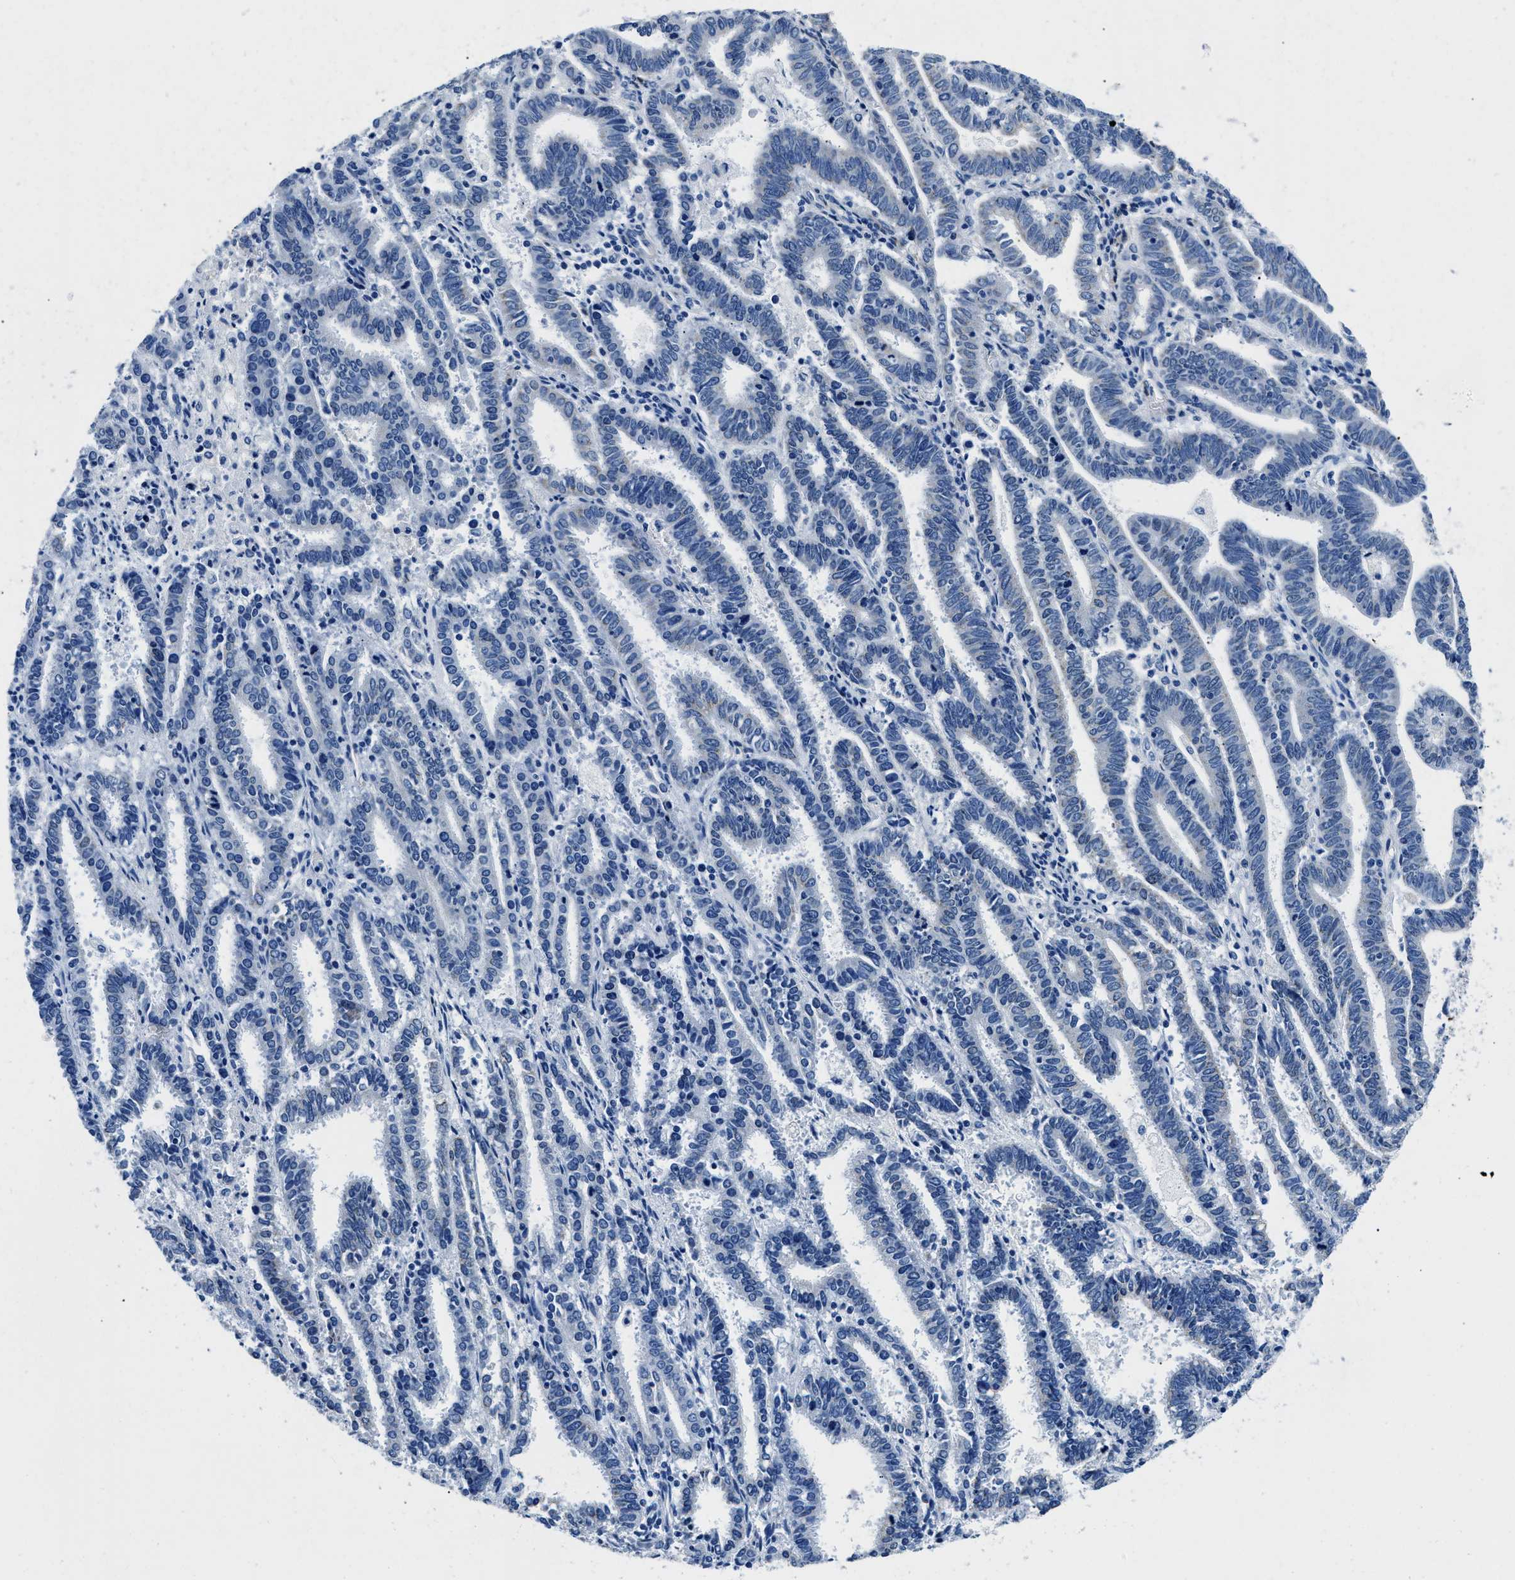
{"staining": {"intensity": "negative", "quantity": "none", "location": "none"}, "tissue": "endometrial cancer", "cell_type": "Tumor cells", "image_type": "cancer", "snomed": [{"axis": "morphology", "description": "Adenocarcinoma, NOS"}, {"axis": "topography", "description": "Uterus"}], "caption": "Tumor cells are negative for brown protein staining in endometrial adenocarcinoma.", "gene": "TEX261", "patient": {"sex": "female", "age": 83}}